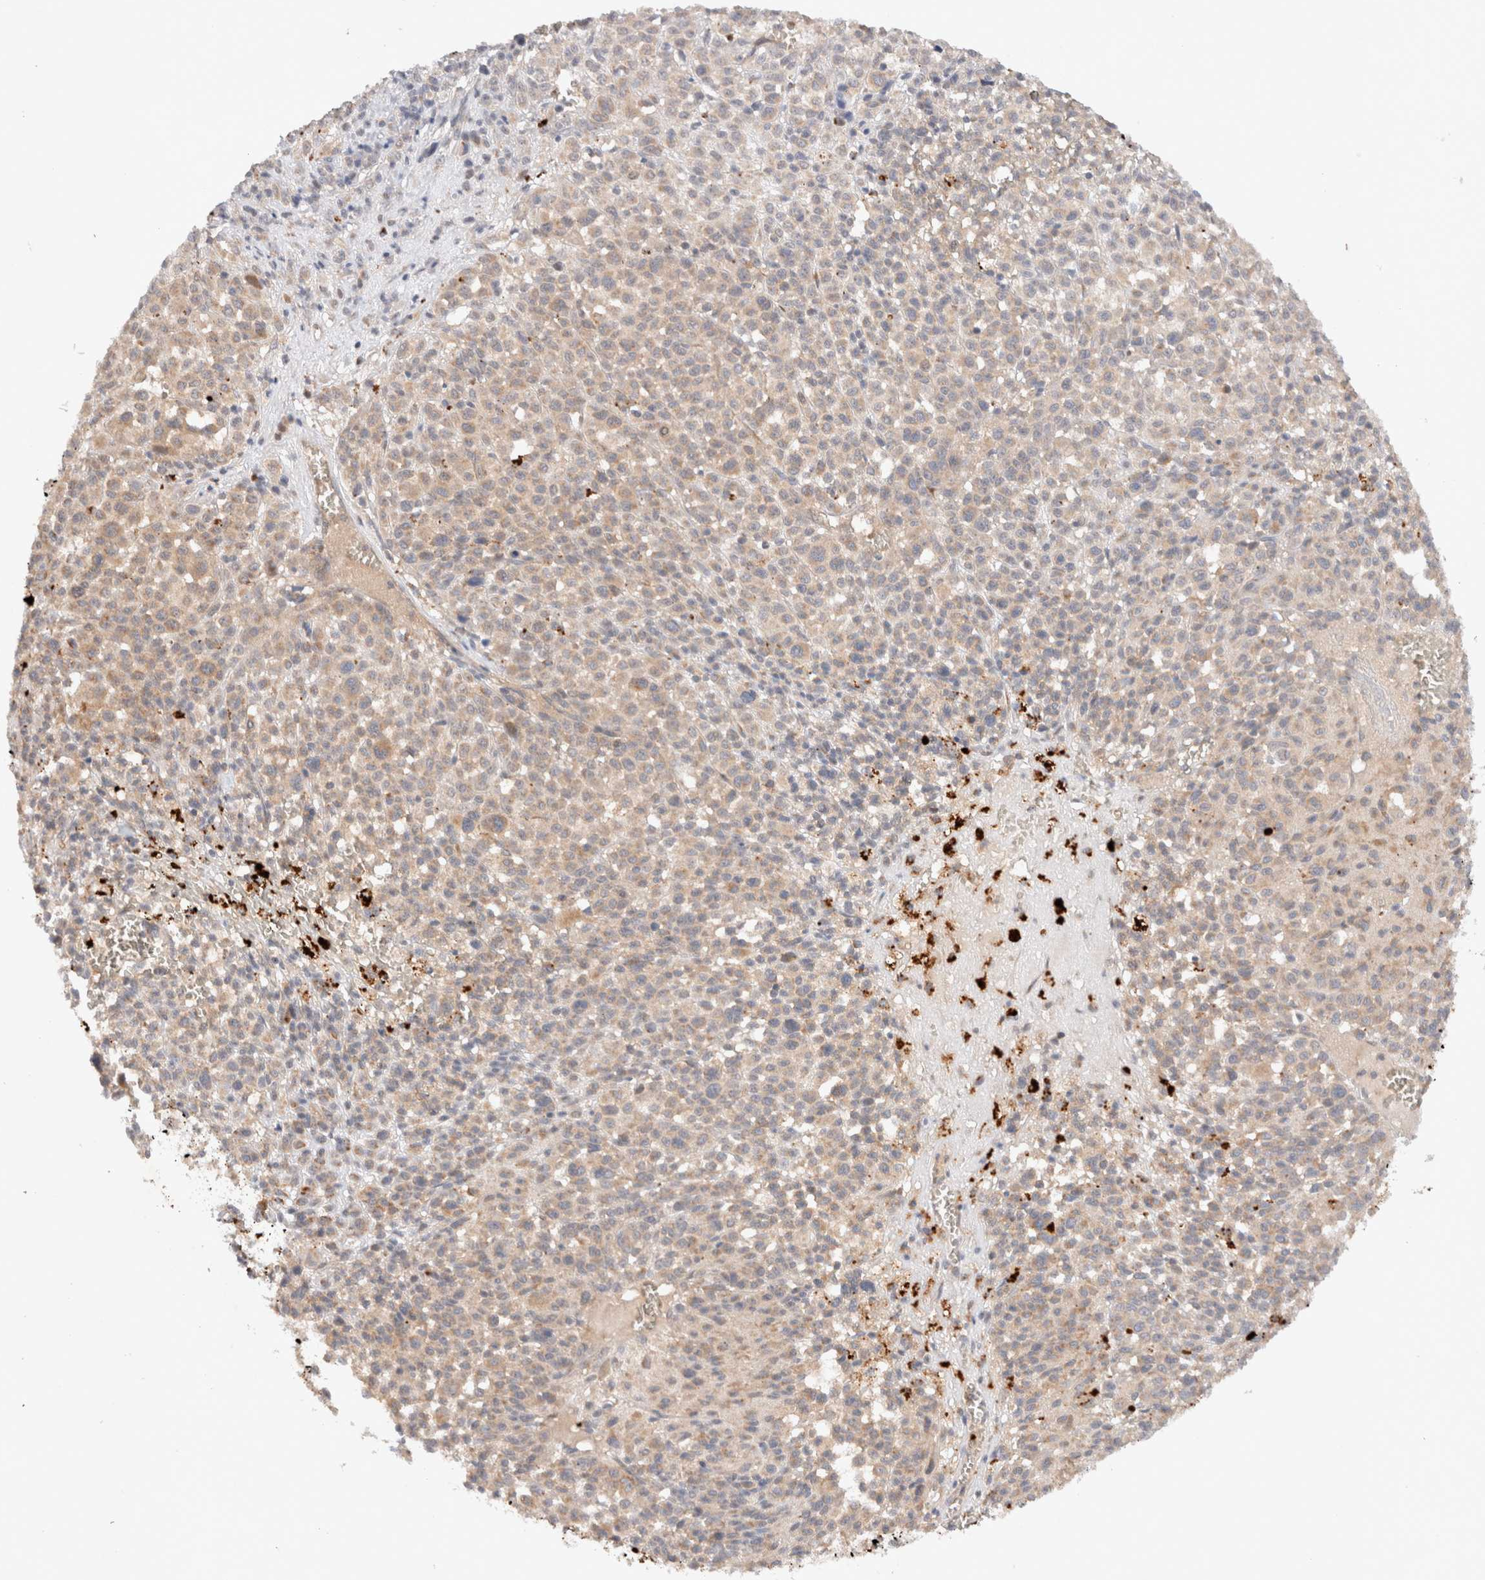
{"staining": {"intensity": "weak", "quantity": ">75%", "location": "cytoplasmic/membranous"}, "tissue": "melanoma", "cell_type": "Tumor cells", "image_type": "cancer", "snomed": [{"axis": "morphology", "description": "Malignant melanoma, Metastatic site"}, {"axis": "topography", "description": "Skin"}], "caption": "Malignant melanoma (metastatic site) was stained to show a protein in brown. There is low levels of weak cytoplasmic/membranous staining in approximately >75% of tumor cells. The staining is performed using DAB brown chromogen to label protein expression. The nuclei are counter-stained blue using hematoxylin.", "gene": "KLHL20", "patient": {"sex": "female", "age": 74}}